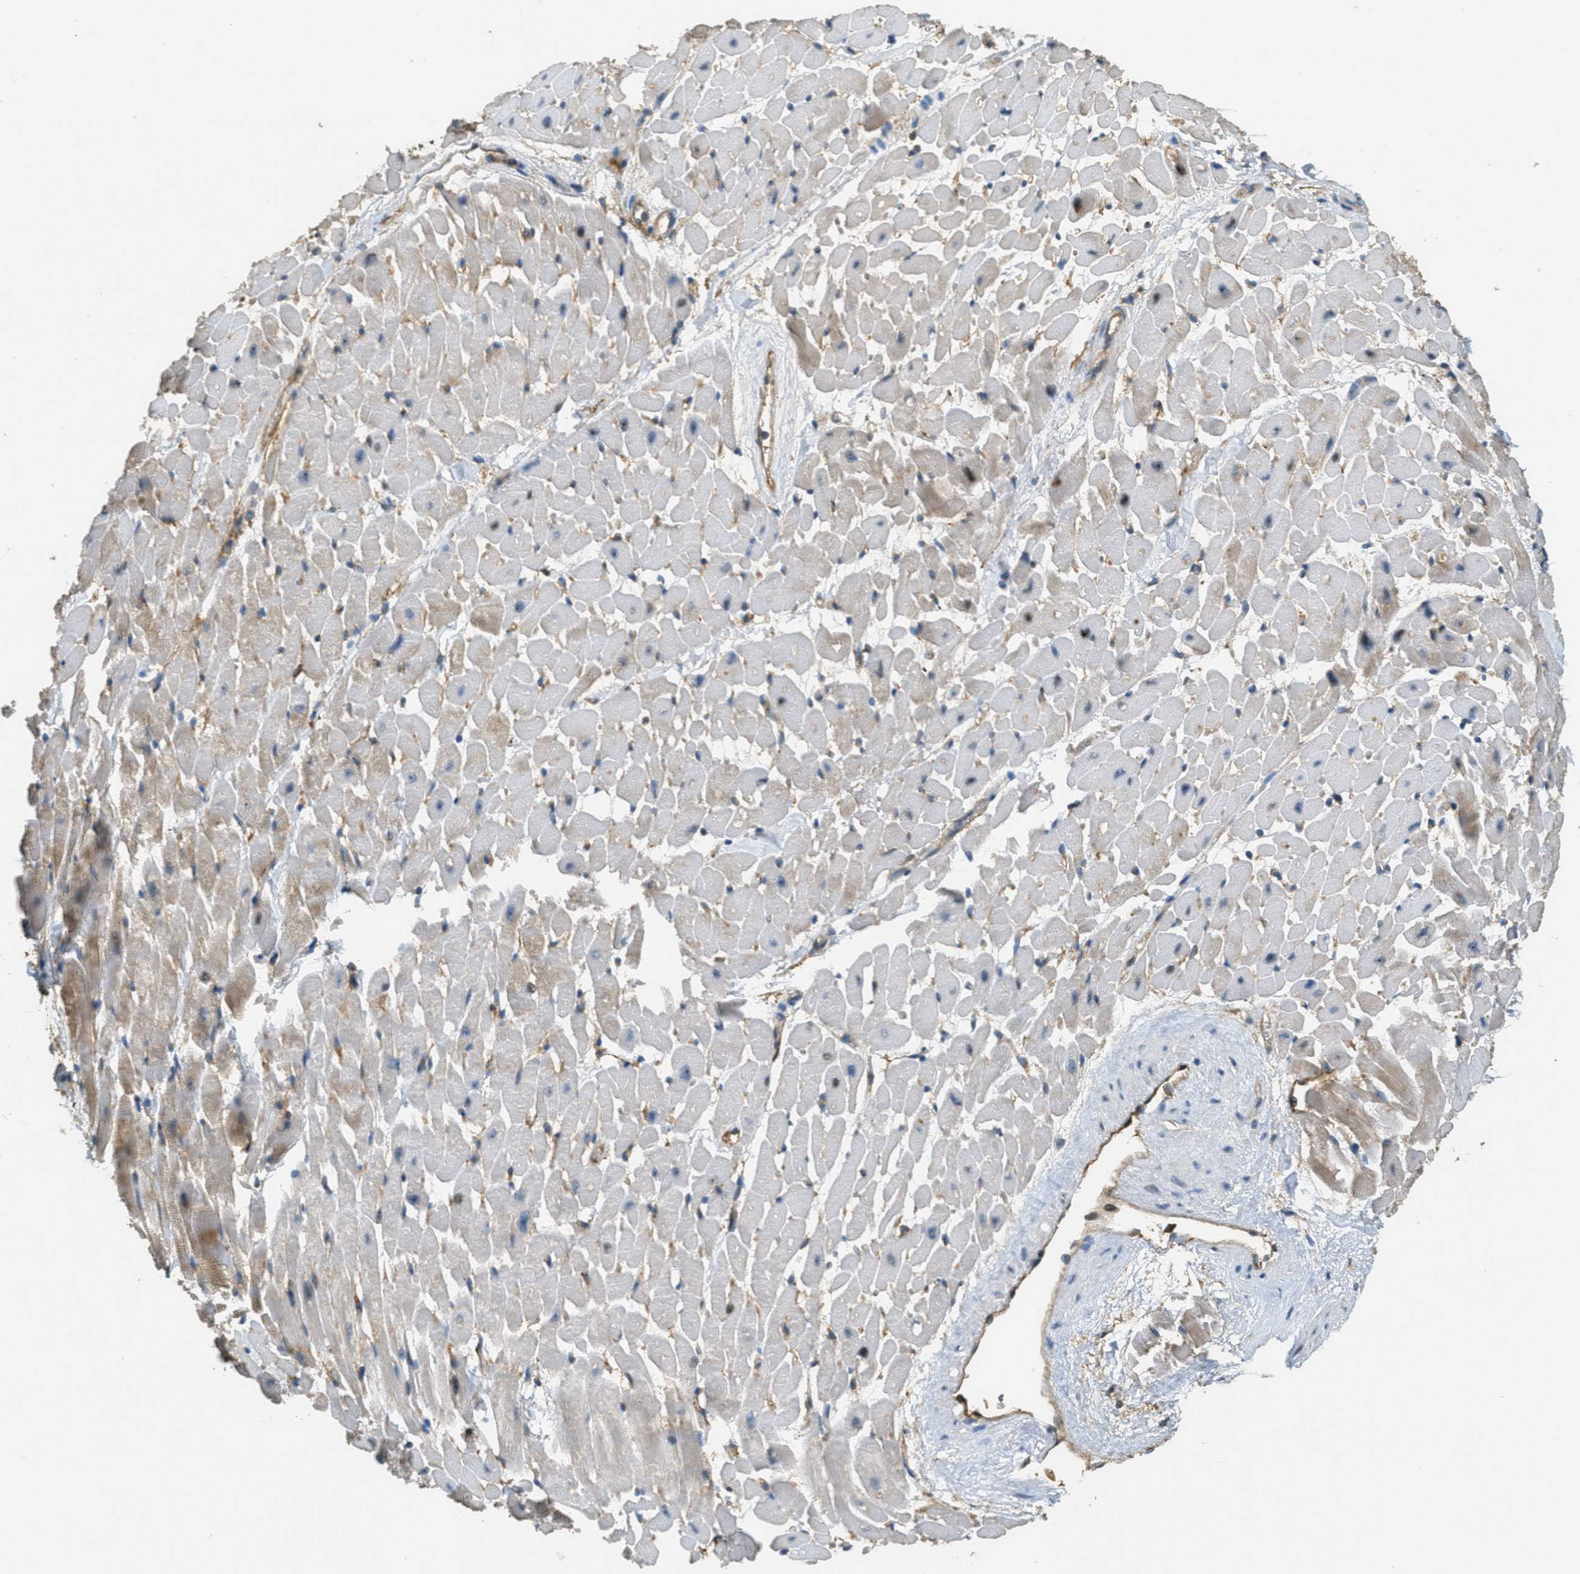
{"staining": {"intensity": "weak", "quantity": "25%-75%", "location": "cytoplasmic/membranous"}, "tissue": "heart muscle", "cell_type": "Cardiomyocytes", "image_type": "normal", "snomed": [{"axis": "morphology", "description": "Normal tissue, NOS"}, {"axis": "topography", "description": "Heart"}], "caption": "Heart muscle stained with DAB (3,3'-diaminobenzidine) IHC shows low levels of weak cytoplasmic/membranous expression in about 25%-75% of cardiomyocytes.", "gene": "OSMR", "patient": {"sex": "male", "age": 45}}